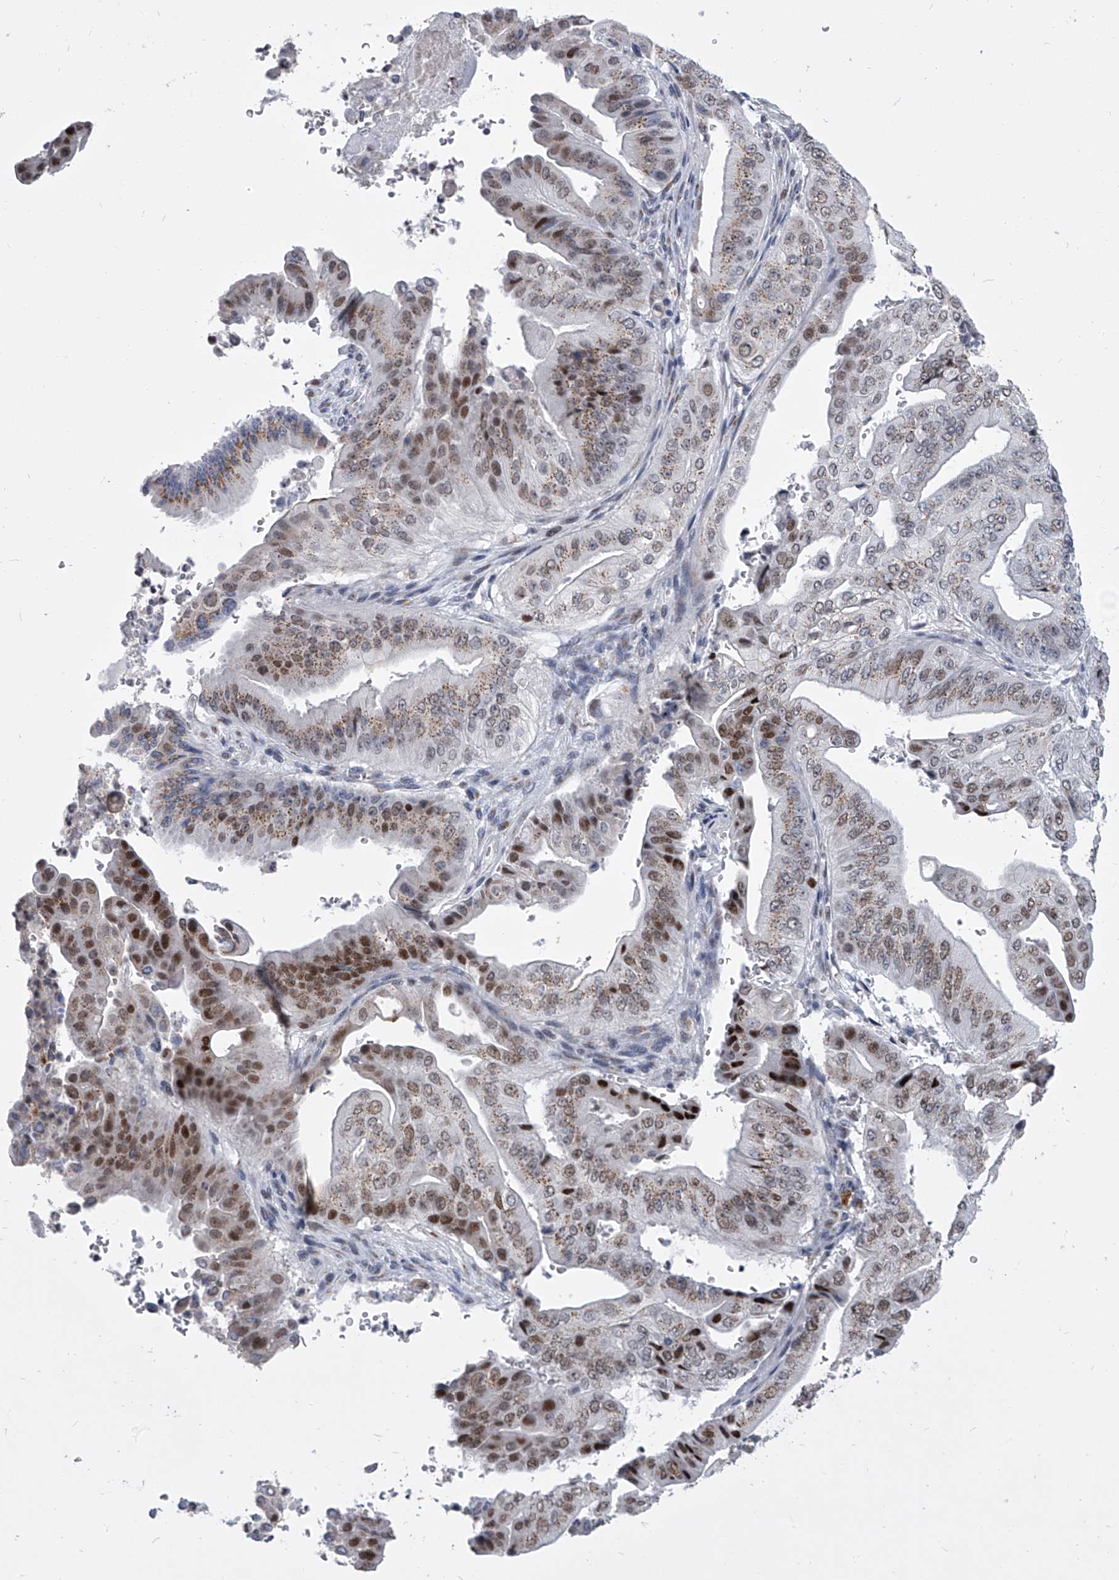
{"staining": {"intensity": "moderate", "quantity": ">75%", "location": "cytoplasmic/membranous,nuclear"}, "tissue": "pancreatic cancer", "cell_type": "Tumor cells", "image_type": "cancer", "snomed": [{"axis": "morphology", "description": "Adenocarcinoma, NOS"}, {"axis": "topography", "description": "Pancreas"}], "caption": "Immunohistochemistry (IHC) staining of pancreatic adenocarcinoma, which reveals medium levels of moderate cytoplasmic/membranous and nuclear positivity in about >75% of tumor cells indicating moderate cytoplasmic/membranous and nuclear protein positivity. The staining was performed using DAB (brown) for protein detection and nuclei were counterstained in hematoxylin (blue).", "gene": "EVA1C", "patient": {"sex": "female", "age": 77}}